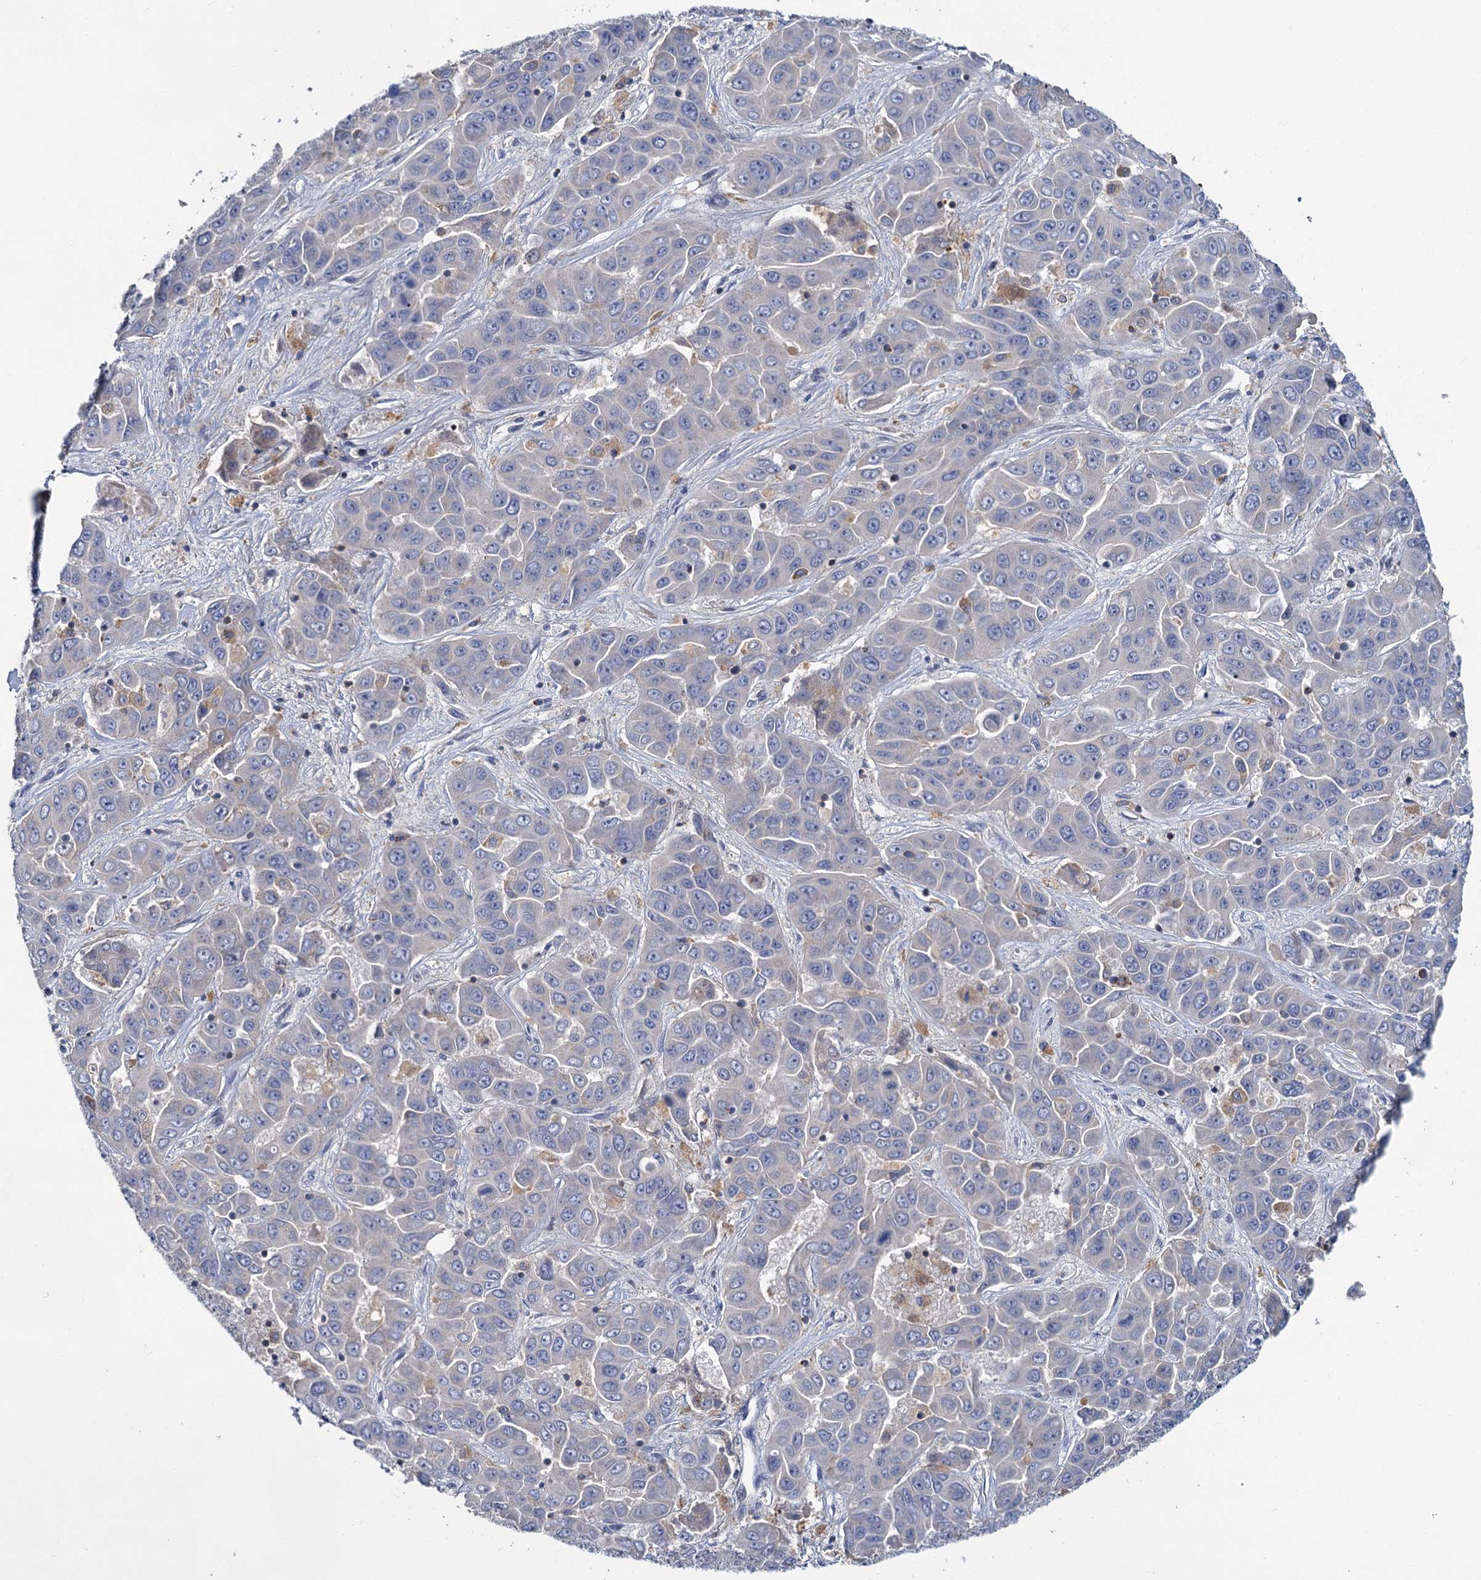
{"staining": {"intensity": "negative", "quantity": "none", "location": "none"}, "tissue": "liver cancer", "cell_type": "Tumor cells", "image_type": "cancer", "snomed": [{"axis": "morphology", "description": "Cholangiocarcinoma"}, {"axis": "topography", "description": "Liver"}], "caption": "Liver cancer (cholangiocarcinoma) stained for a protein using immunohistochemistry (IHC) displays no staining tumor cells.", "gene": "FGFR2", "patient": {"sex": "female", "age": 52}}